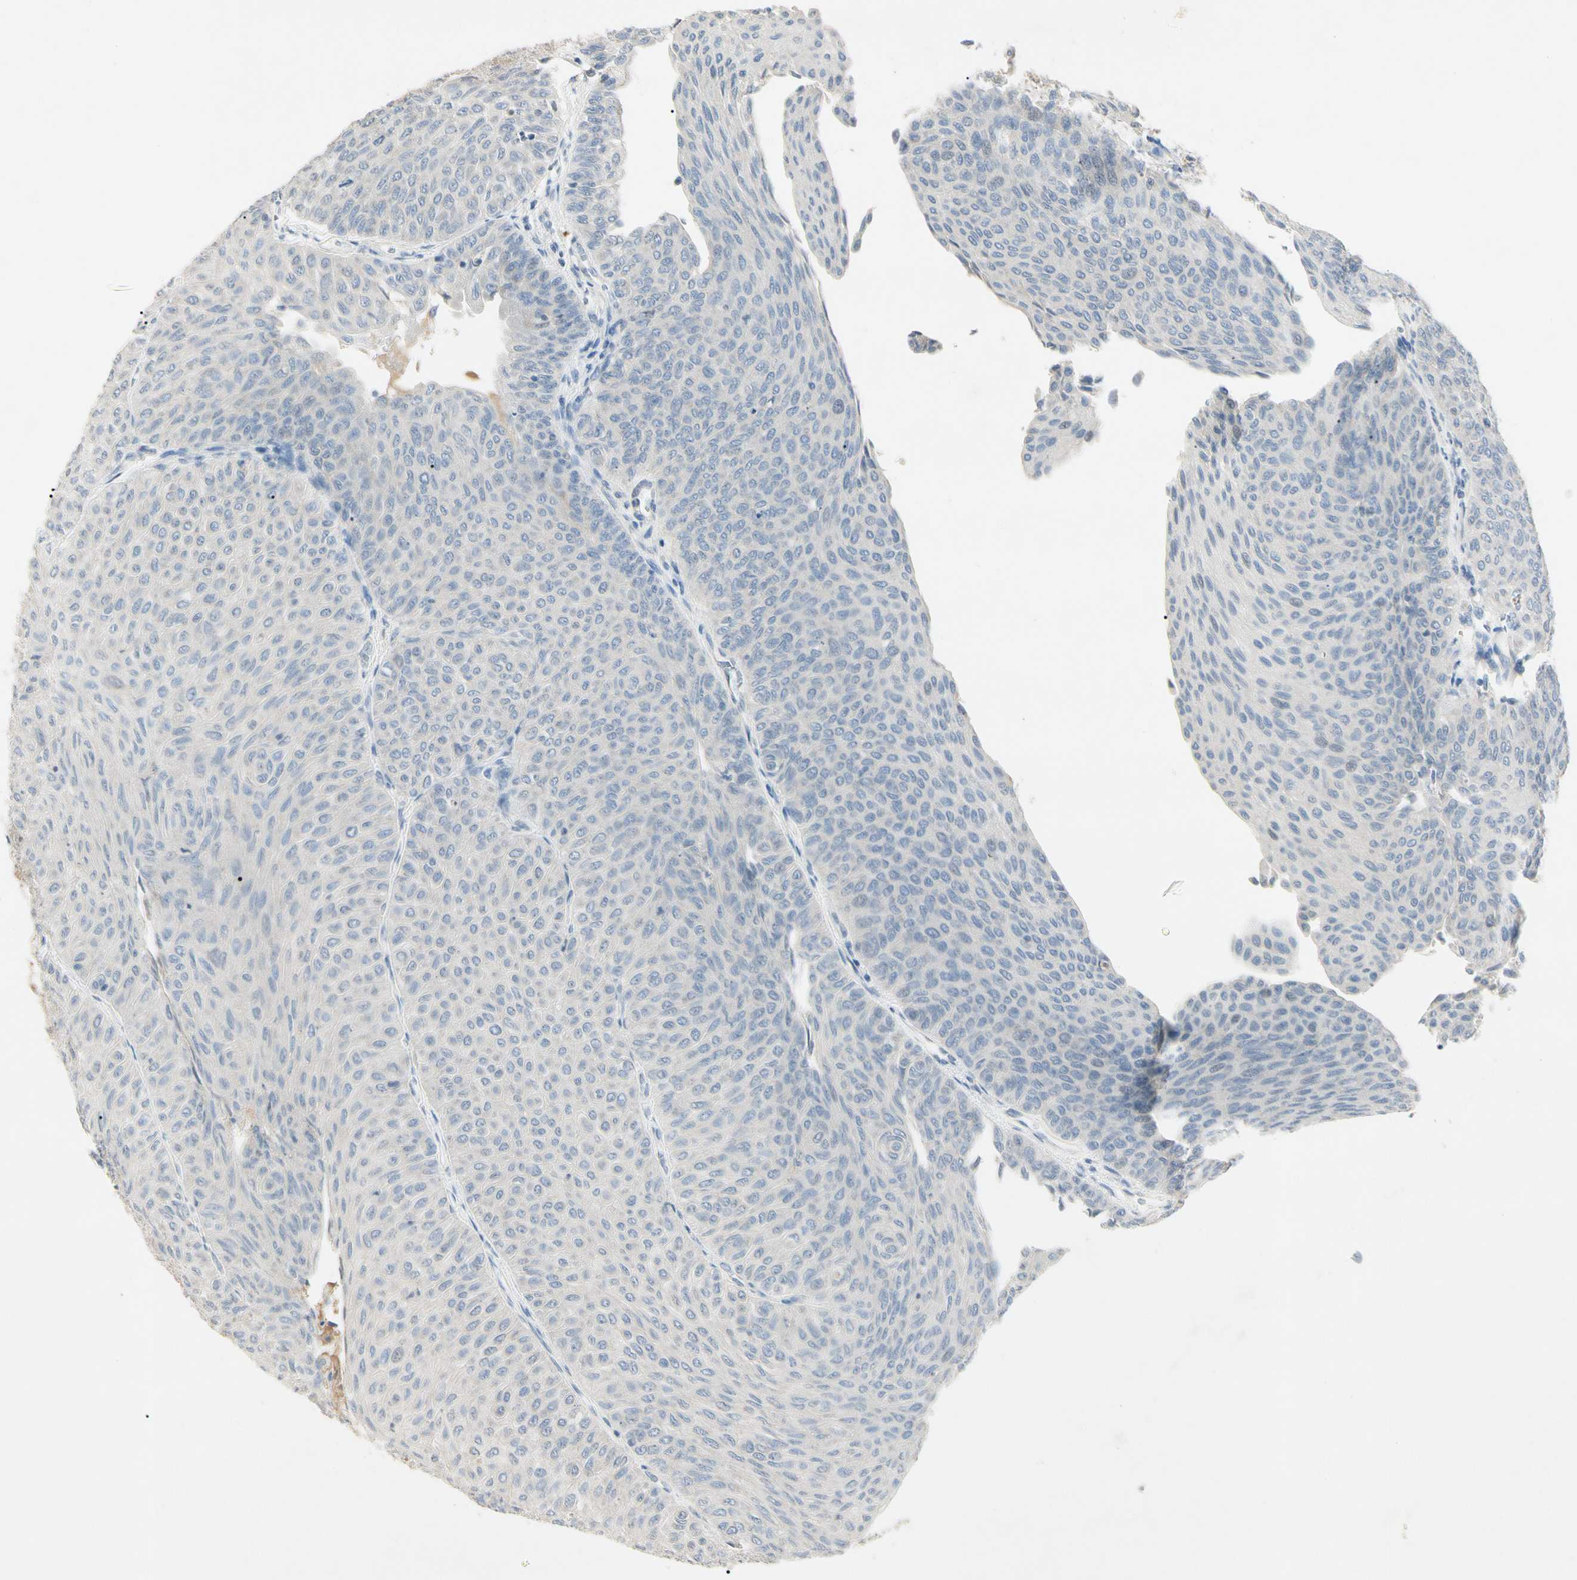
{"staining": {"intensity": "negative", "quantity": "none", "location": "none"}, "tissue": "urothelial cancer", "cell_type": "Tumor cells", "image_type": "cancer", "snomed": [{"axis": "morphology", "description": "Urothelial carcinoma, Low grade"}, {"axis": "topography", "description": "Urinary bladder"}], "caption": "Image shows no significant protein staining in tumor cells of urothelial carcinoma (low-grade). (Stains: DAB (3,3'-diaminobenzidine) immunohistochemistry with hematoxylin counter stain, Microscopy: brightfield microscopy at high magnification).", "gene": "PRSS21", "patient": {"sex": "male", "age": 78}}